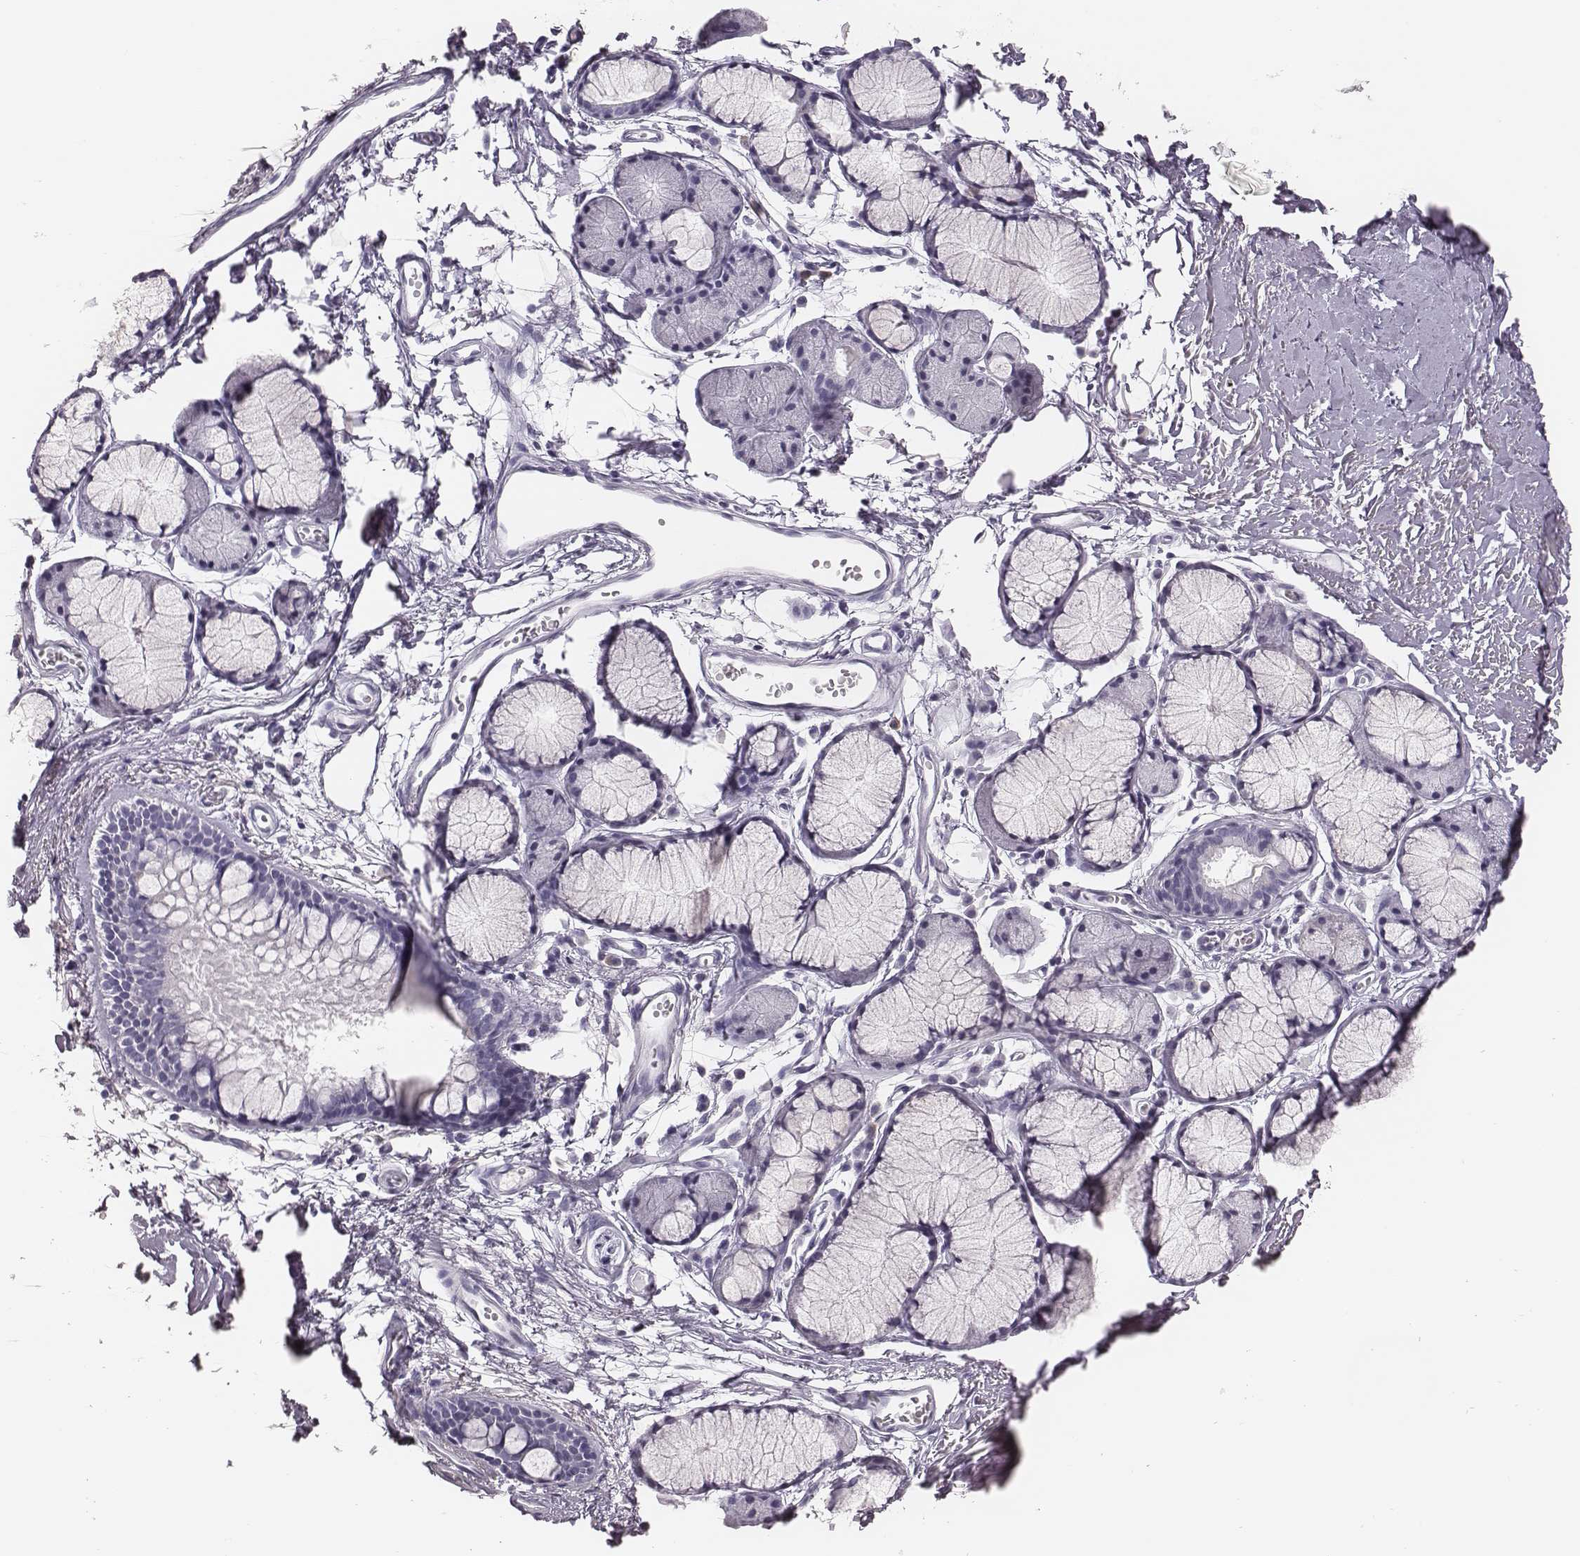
{"staining": {"intensity": "negative", "quantity": "none", "location": "none"}, "tissue": "adipose tissue", "cell_type": "Adipocytes", "image_type": "normal", "snomed": [{"axis": "morphology", "description": "Normal tissue, NOS"}, {"axis": "topography", "description": "Cartilage tissue"}, {"axis": "topography", "description": "Bronchus"}], "caption": "This is an immunohistochemistry (IHC) micrograph of benign human adipose tissue. There is no expression in adipocytes.", "gene": "H1", "patient": {"sex": "female", "age": 79}}